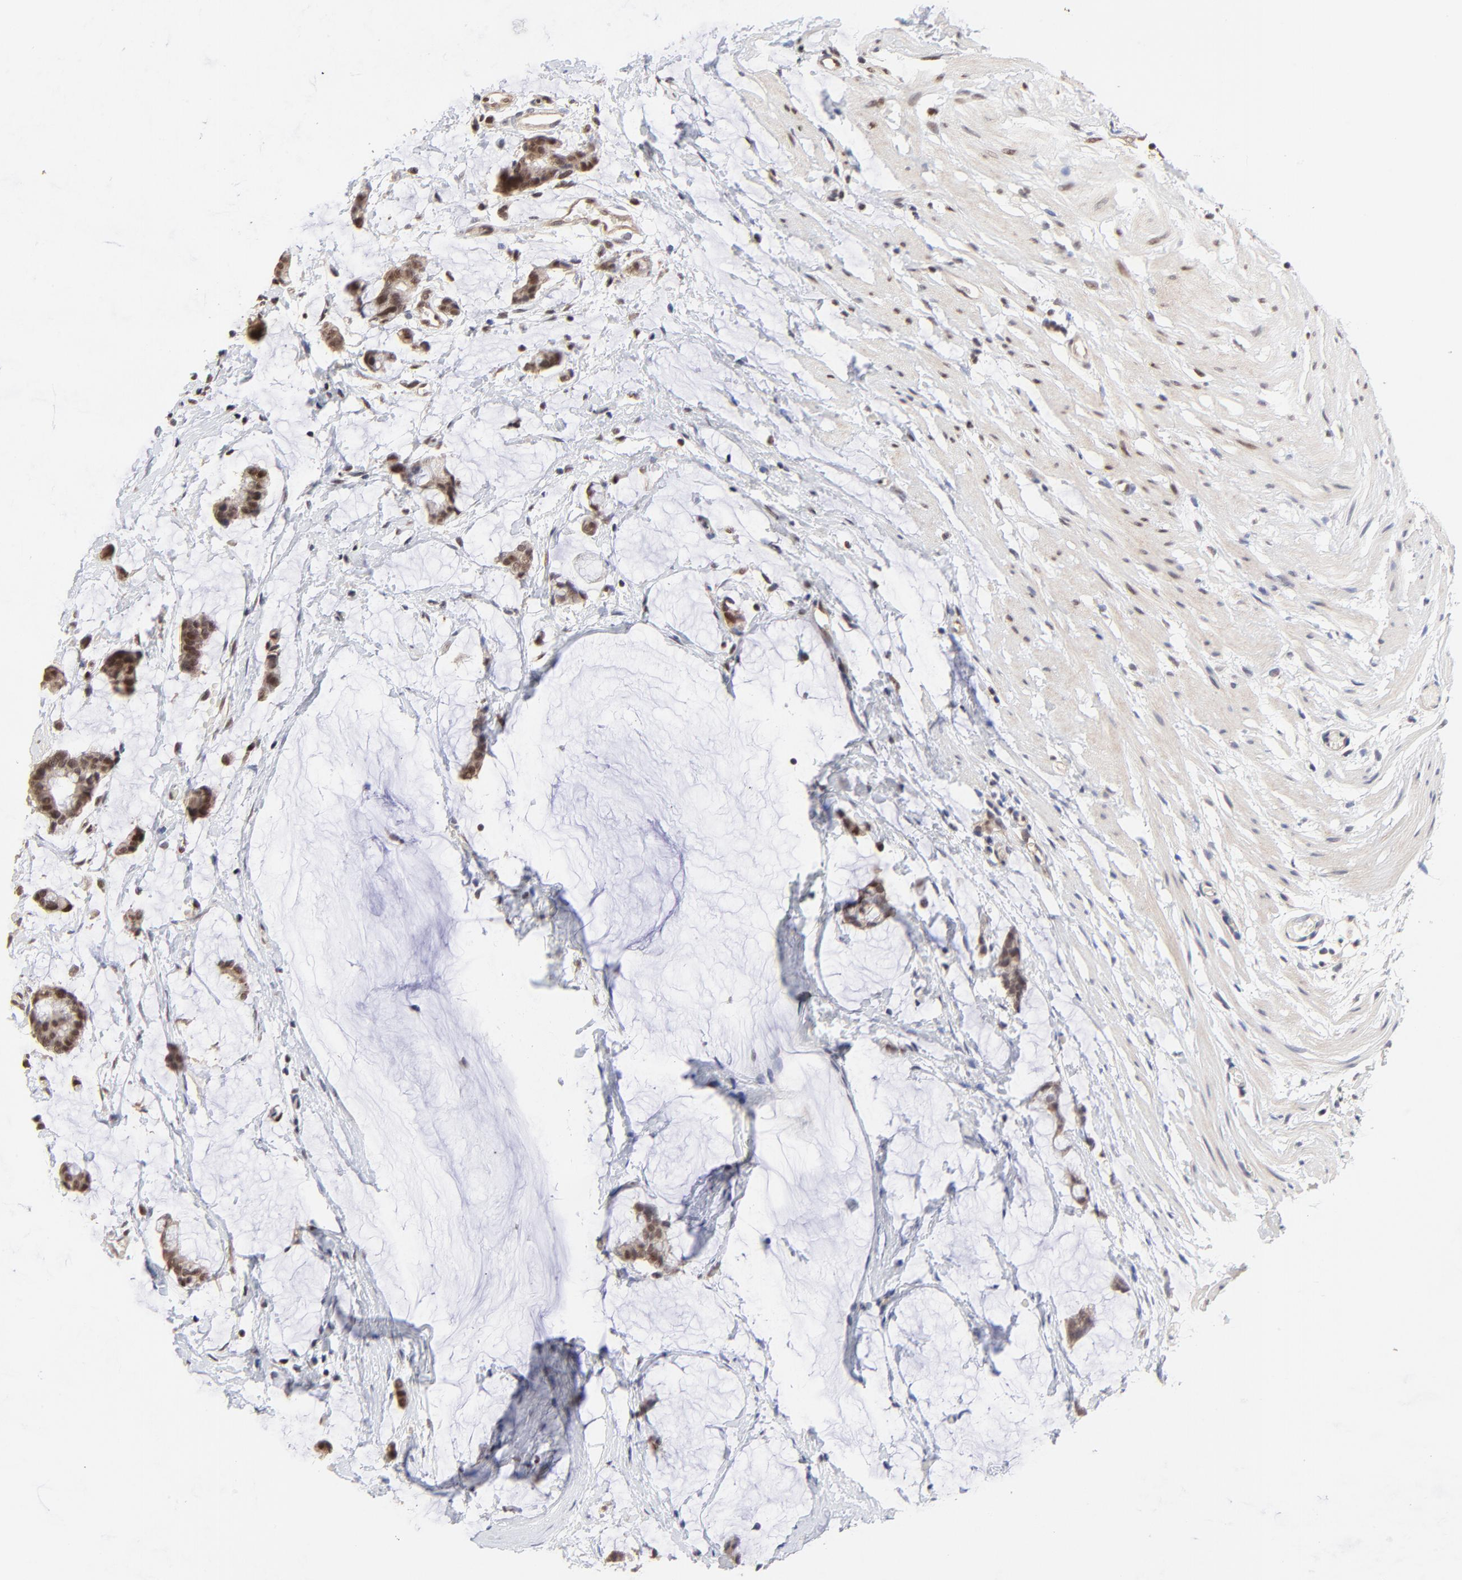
{"staining": {"intensity": "strong", "quantity": ">75%", "location": "nuclear"}, "tissue": "colorectal cancer", "cell_type": "Tumor cells", "image_type": "cancer", "snomed": [{"axis": "morphology", "description": "Adenocarcinoma, NOS"}, {"axis": "topography", "description": "Colon"}], "caption": "This micrograph demonstrates colorectal adenocarcinoma stained with immunohistochemistry (IHC) to label a protein in brown. The nuclear of tumor cells show strong positivity for the protein. Nuclei are counter-stained blue.", "gene": "DSN1", "patient": {"sex": "male", "age": 14}}